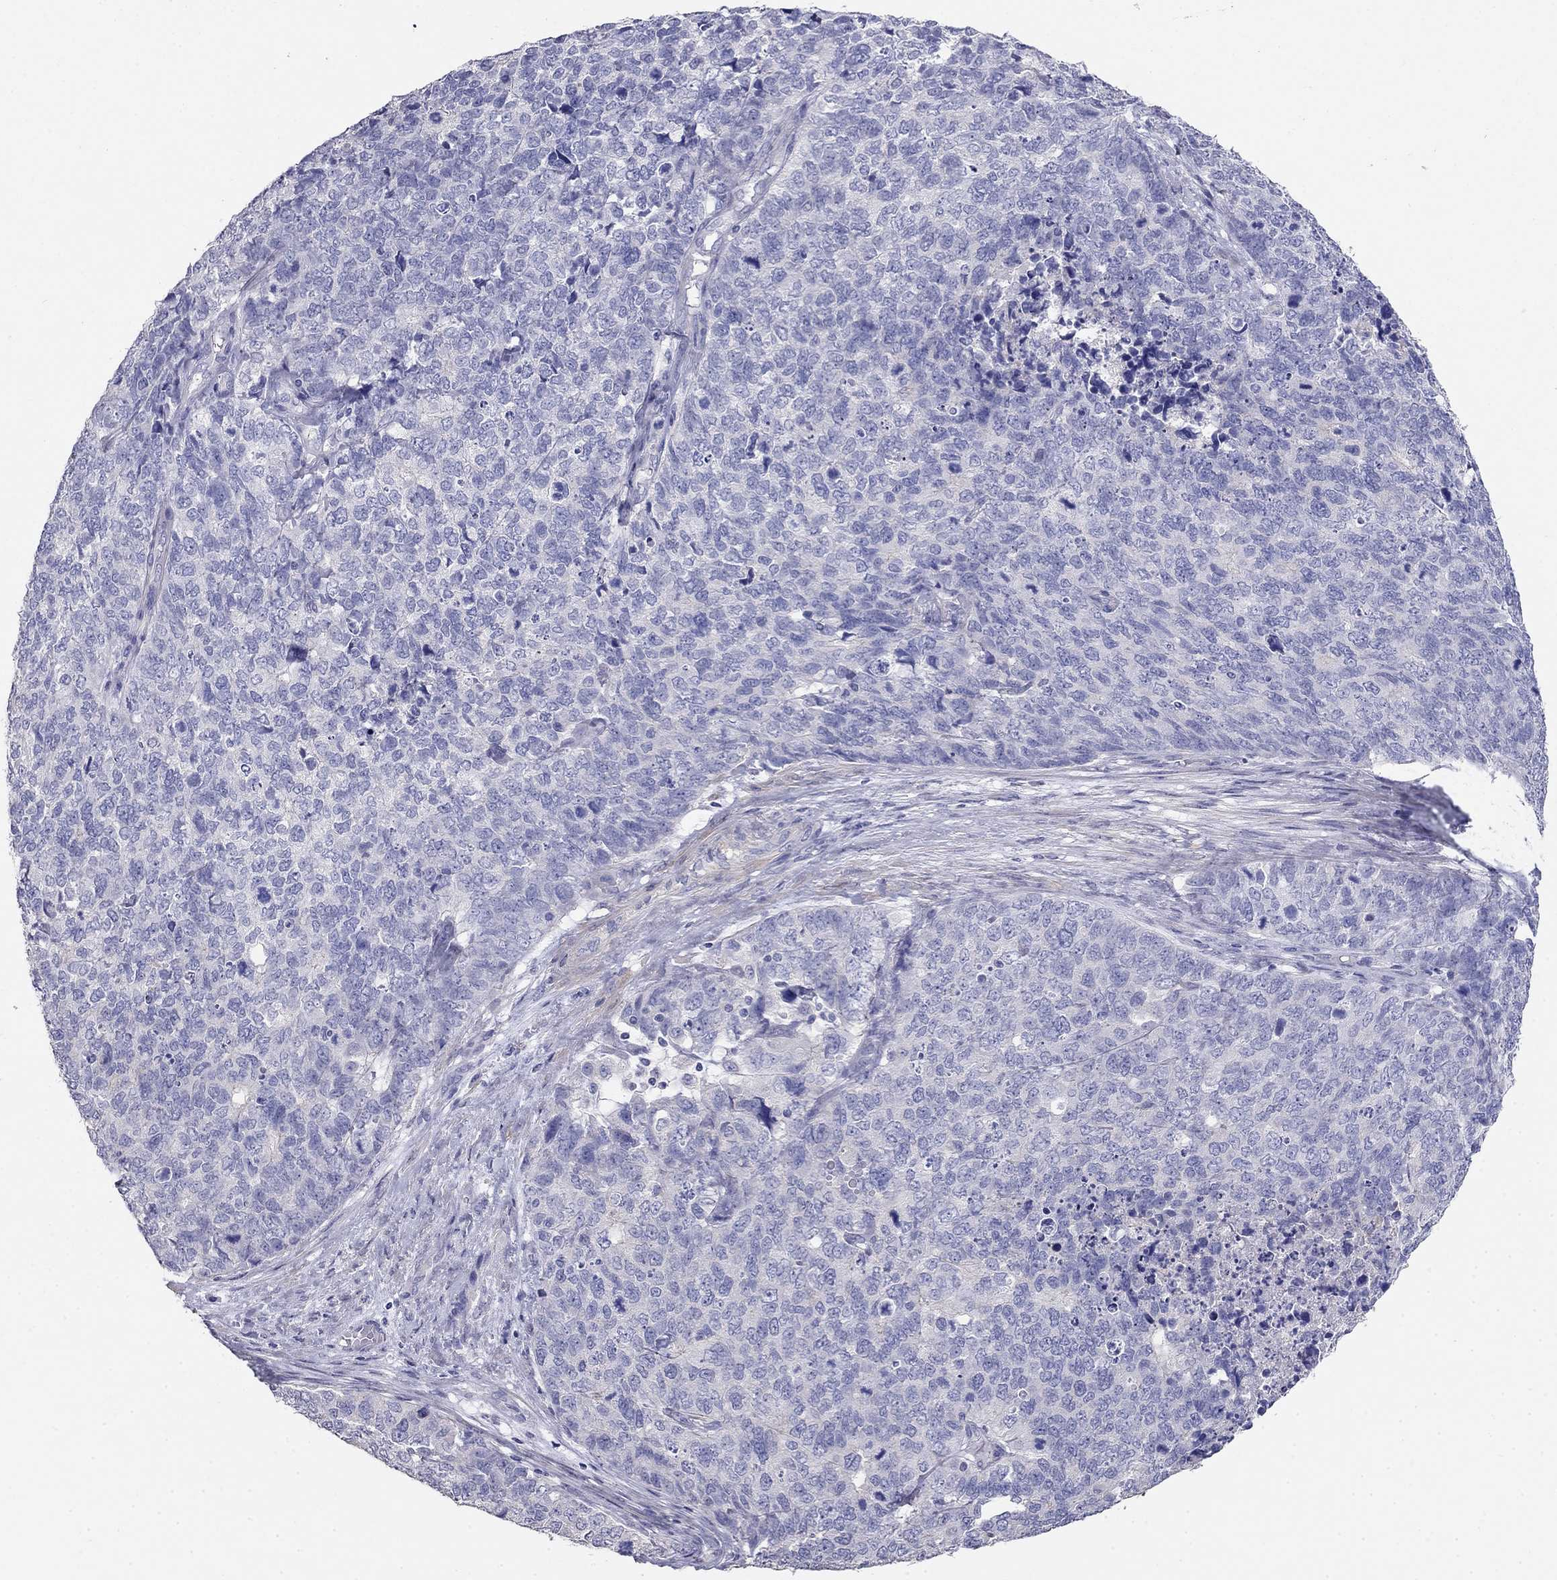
{"staining": {"intensity": "negative", "quantity": "none", "location": "none"}, "tissue": "cervical cancer", "cell_type": "Tumor cells", "image_type": "cancer", "snomed": [{"axis": "morphology", "description": "Squamous cell carcinoma, NOS"}, {"axis": "topography", "description": "Cervix"}], "caption": "This photomicrograph is of cervical cancer (squamous cell carcinoma) stained with immunohistochemistry (IHC) to label a protein in brown with the nuclei are counter-stained blue. There is no positivity in tumor cells.", "gene": "LY6H", "patient": {"sex": "female", "age": 63}}